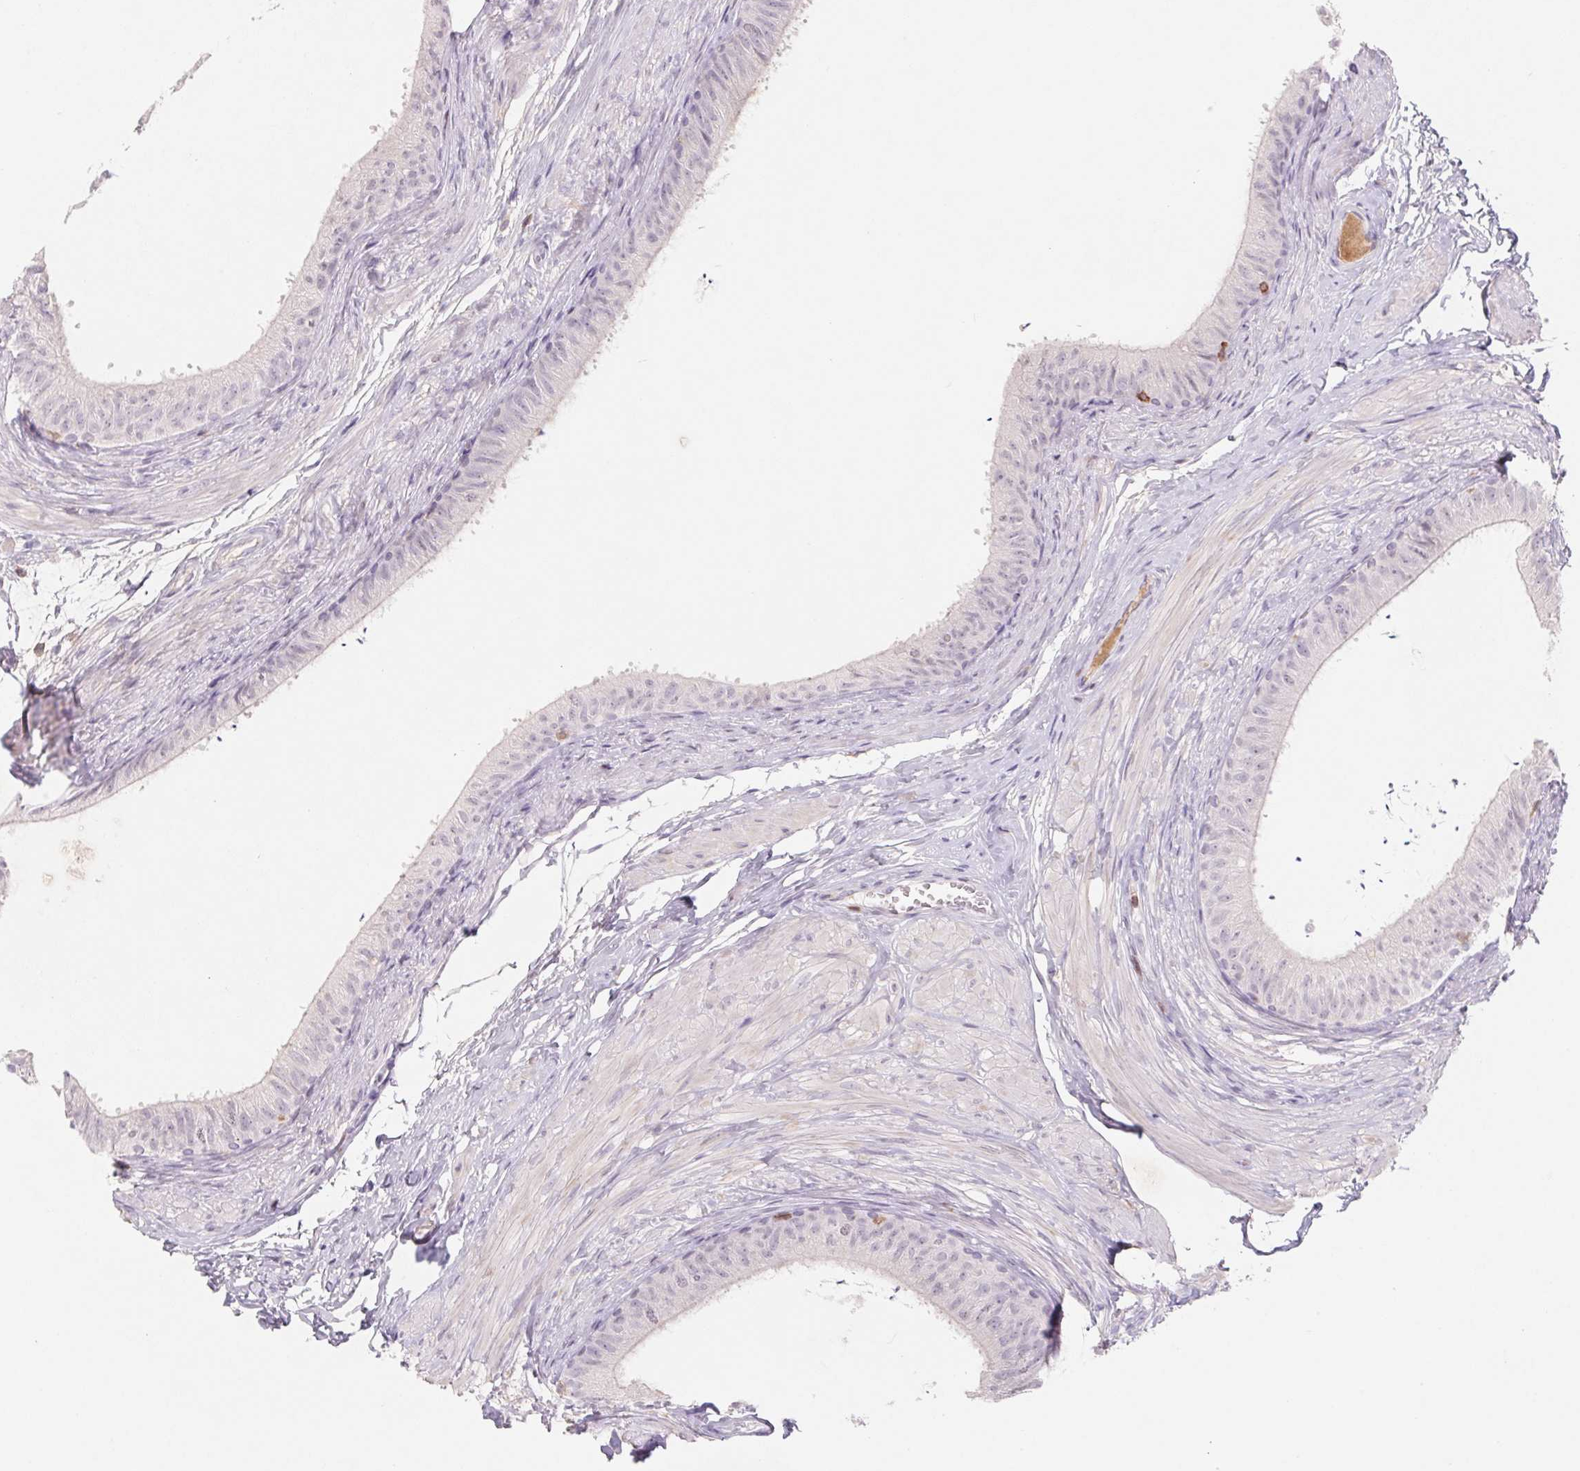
{"staining": {"intensity": "negative", "quantity": "none", "location": "none"}, "tissue": "epididymis", "cell_type": "Glandular cells", "image_type": "normal", "snomed": [{"axis": "morphology", "description": "Normal tissue, NOS"}, {"axis": "topography", "description": "Epididymis, spermatic cord, NOS"}, {"axis": "topography", "description": "Epididymis"}, {"axis": "topography", "description": "Peripheral nerve tissue"}], "caption": "Glandular cells are negative for brown protein staining in benign epididymis. (DAB immunohistochemistry with hematoxylin counter stain).", "gene": "KIF26A", "patient": {"sex": "male", "age": 29}}